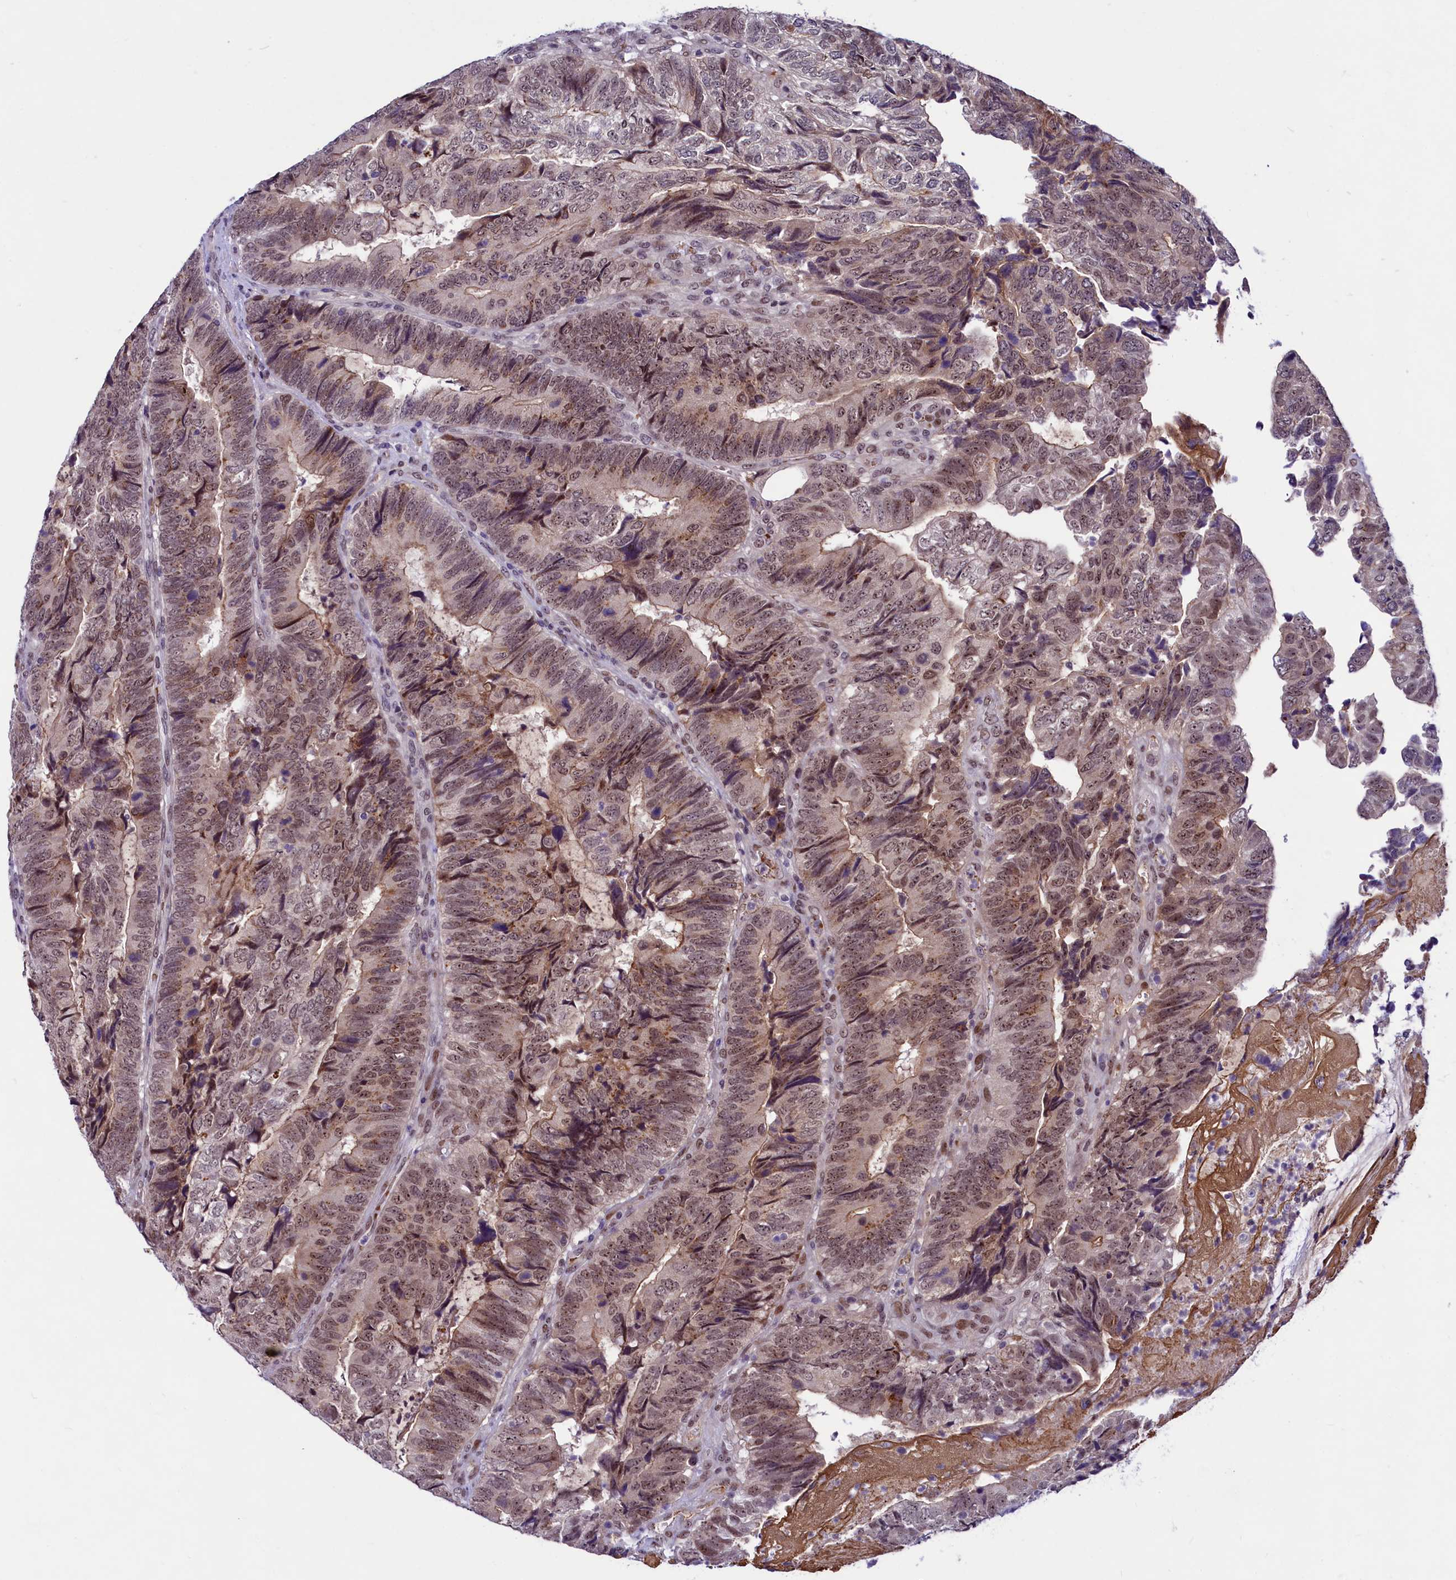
{"staining": {"intensity": "moderate", "quantity": ">75%", "location": "cytoplasmic/membranous,nuclear"}, "tissue": "colorectal cancer", "cell_type": "Tumor cells", "image_type": "cancer", "snomed": [{"axis": "morphology", "description": "Adenocarcinoma, NOS"}, {"axis": "topography", "description": "Colon"}], "caption": "Tumor cells demonstrate medium levels of moderate cytoplasmic/membranous and nuclear expression in about >75% of cells in colorectal cancer.", "gene": "LEUTX", "patient": {"sex": "female", "age": 67}}